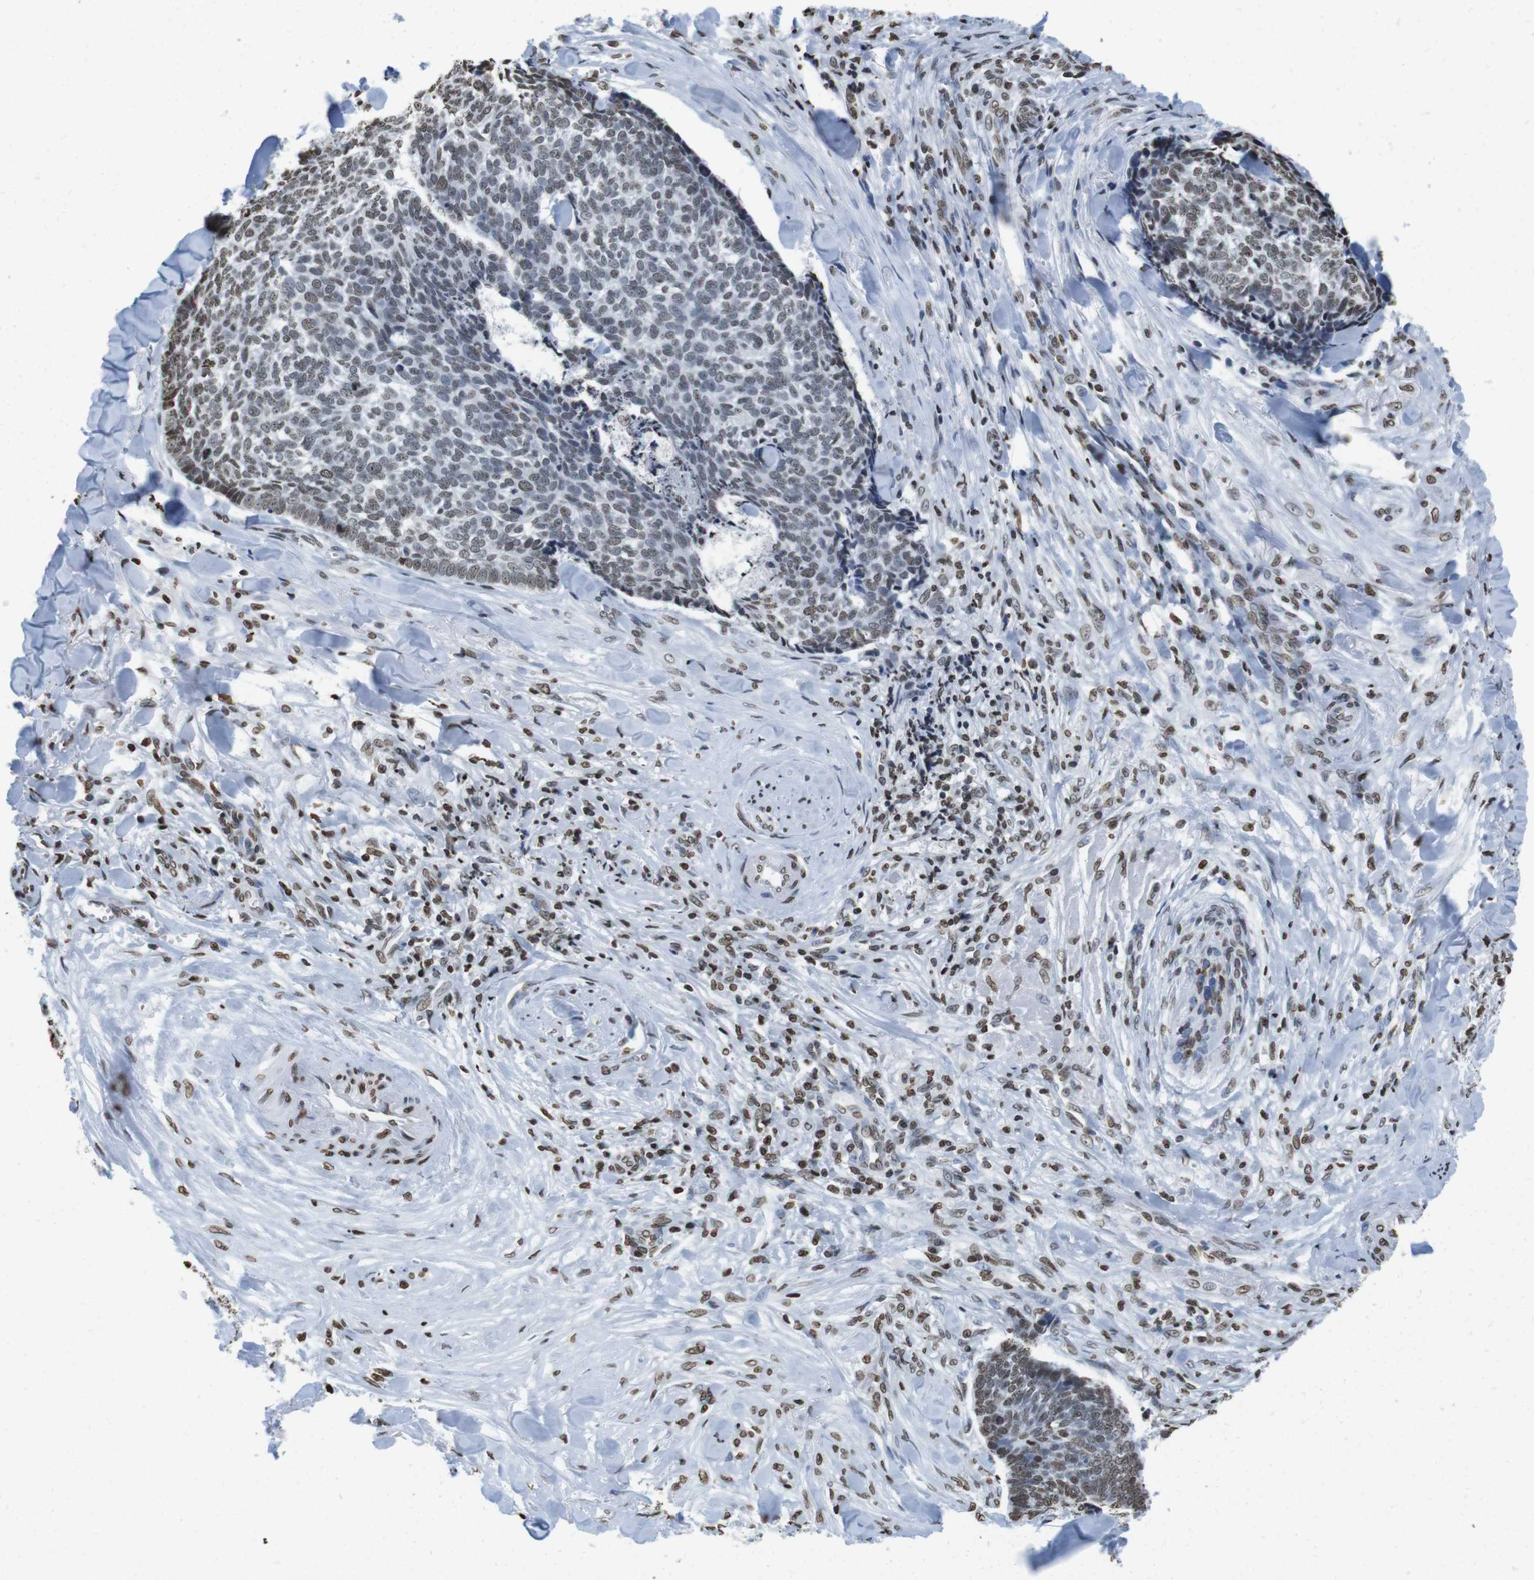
{"staining": {"intensity": "moderate", "quantity": "25%-75%", "location": "nuclear"}, "tissue": "skin cancer", "cell_type": "Tumor cells", "image_type": "cancer", "snomed": [{"axis": "morphology", "description": "Basal cell carcinoma"}, {"axis": "topography", "description": "Skin"}], "caption": "Skin cancer (basal cell carcinoma) stained for a protein reveals moderate nuclear positivity in tumor cells.", "gene": "BSX", "patient": {"sex": "male", "age": 84}}